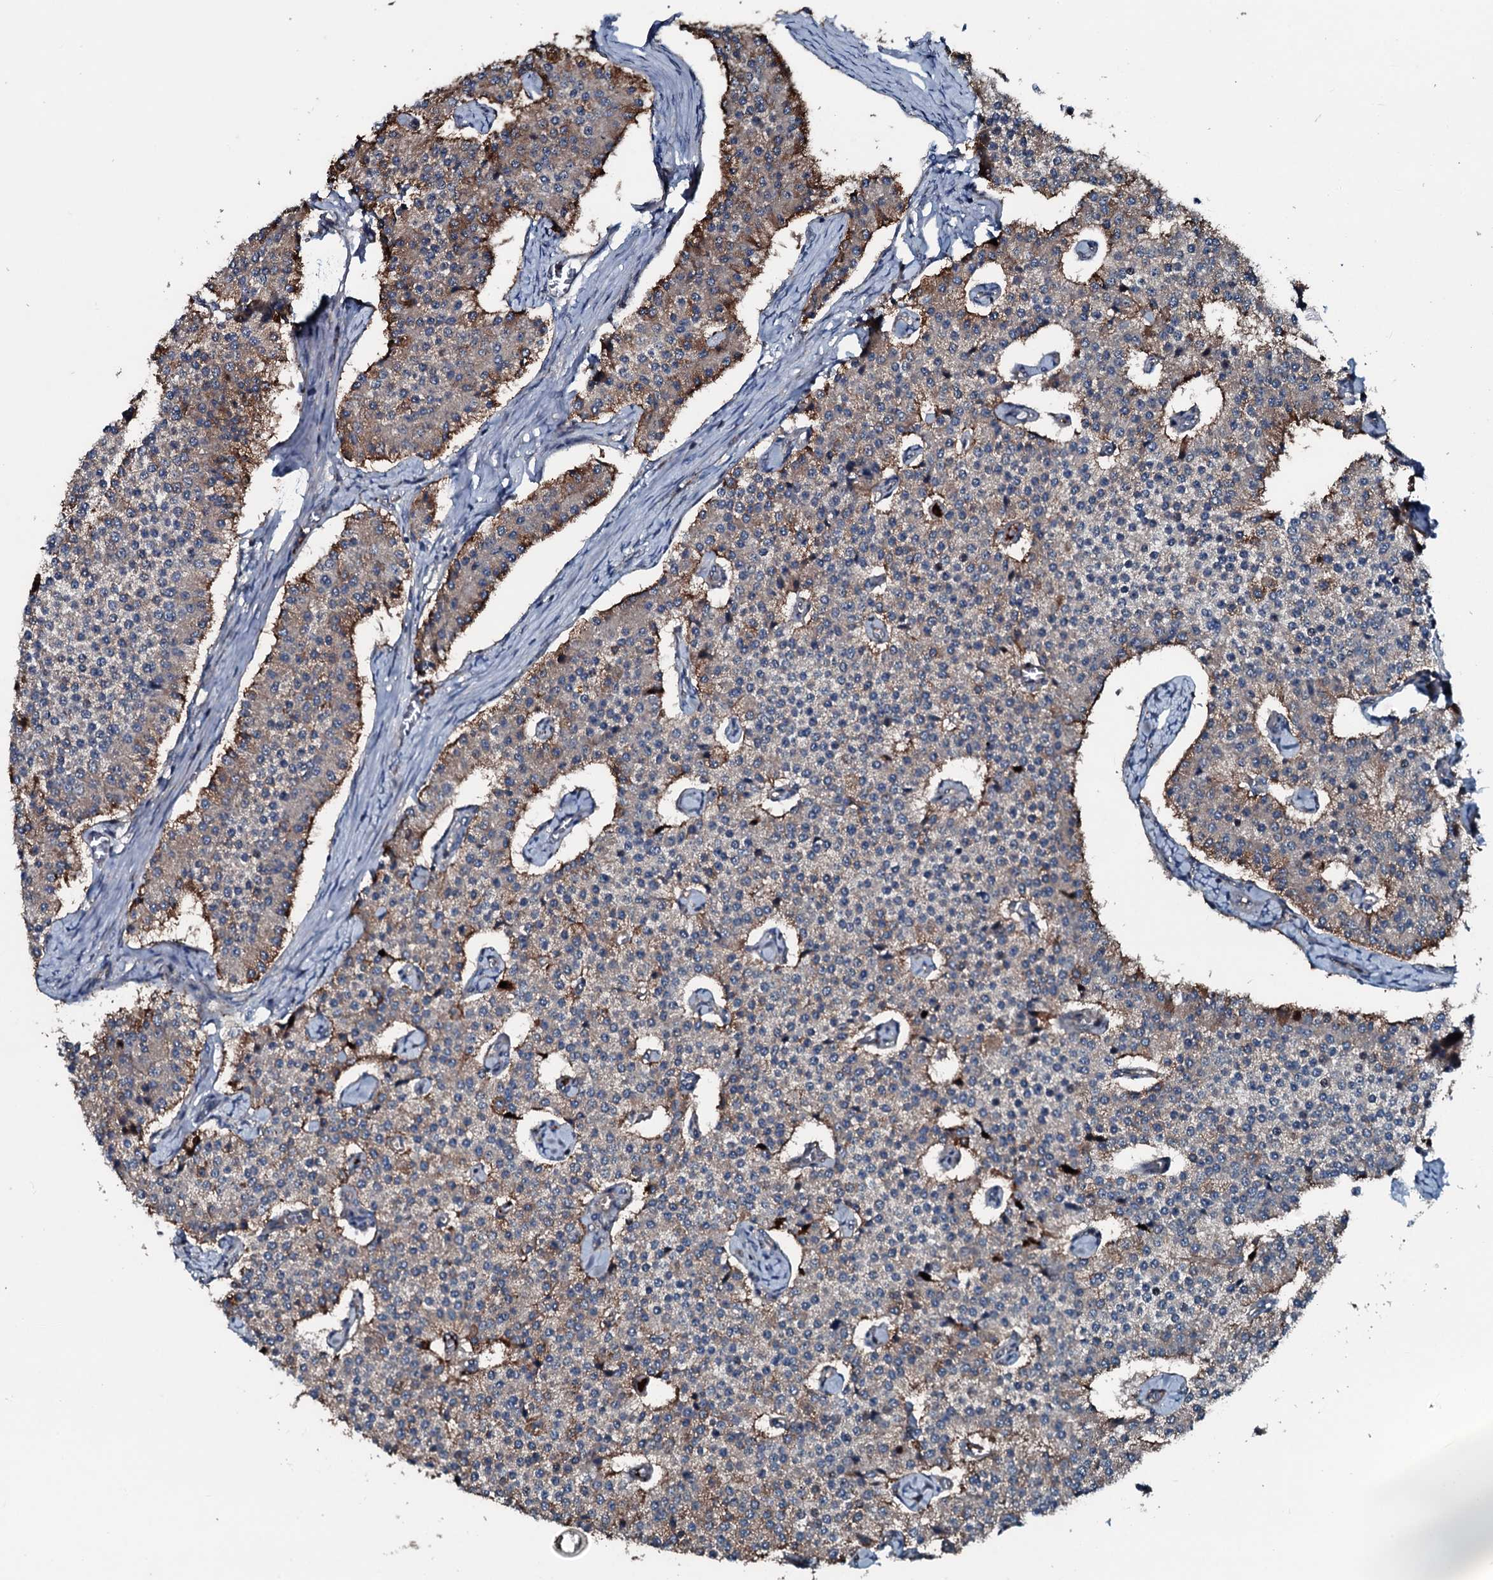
{"staining": {"intensity": "moderate", "quantity": "<25%", "location": "cytoplasmic/membranous"}, "tissue": "carcinoid", "cell_type": "Tumor cells", "image_type": "cancer", "snomed": [{"axis": "morphology", "description": "Carcinoid, malignant, NOS"}, {"axis": "topography", "description": "Colon"}], "caption": "An IHC photomicrograph of tumor tissue is shown. Protein staining in brown labels moderate cytoplasmic/membranous positivity in carcinoid within tumor cells. (DAB (3,3'-diaminobenzidine) IHC, brown staining for protein, blue staining for nuclei).", "gene": "AARS1", "patient": {"sex": "female", "age": 52}}